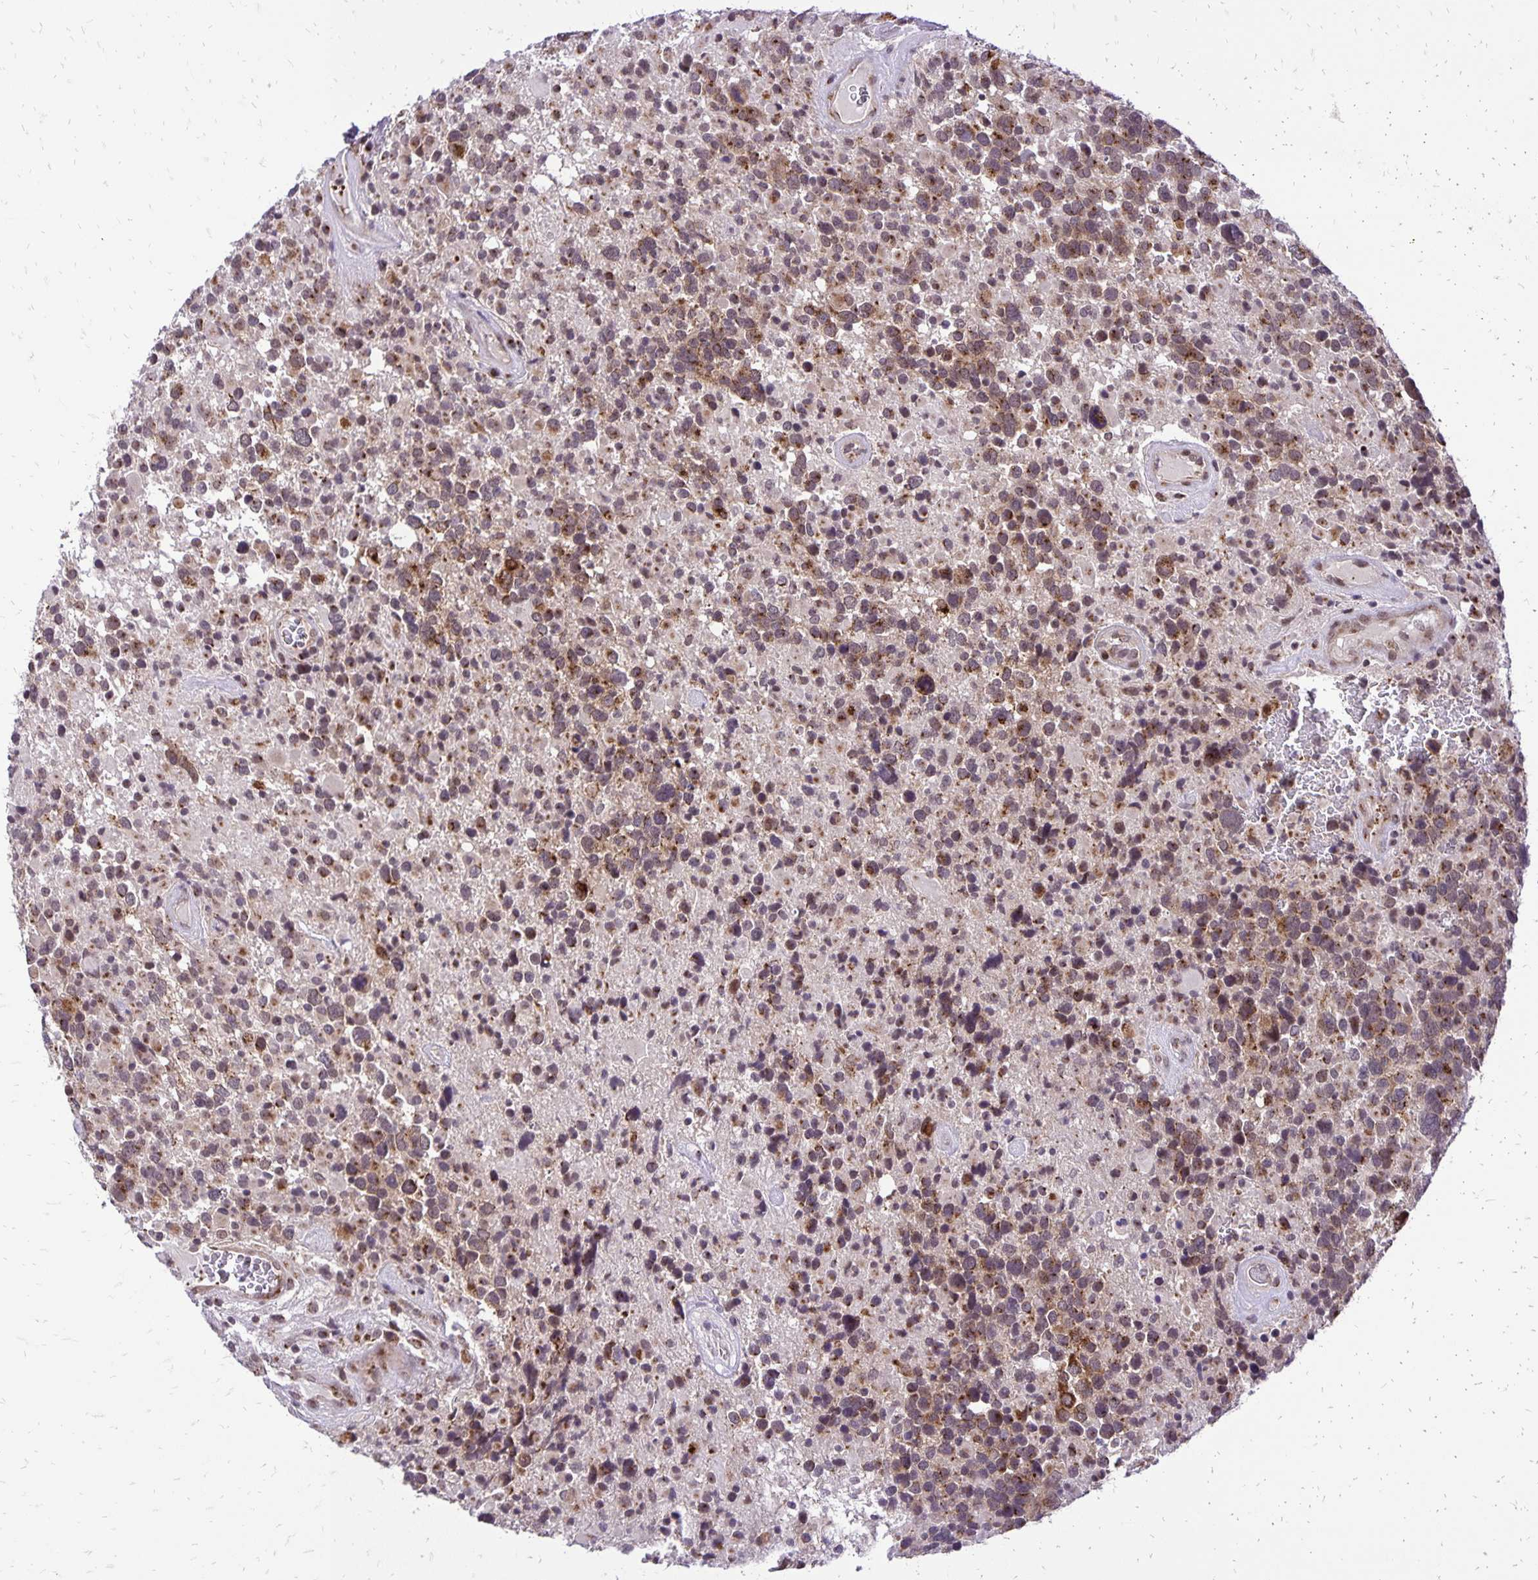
{"staining": {"intensity": "moderate", "quantity": "25%-75%", "location": "cytoplasmic/membranous,nuclear"}, "tissue": "glioma", "cell_type": "Tumor cells", "image_type": "cancer", "snomed": [{"axis": "morphology", "description": "Glioma, malignant, High grade"}, {"axis": "topography", "description": "Brain"}], "caption": "Tumor cells demonstrate moderate cytoplasmic/membranous and nuclear staining in approximately 25%-75% of cells in glioma.", "gene": "GOLGA5", "patient": {"sex": "female", "age": 40}}